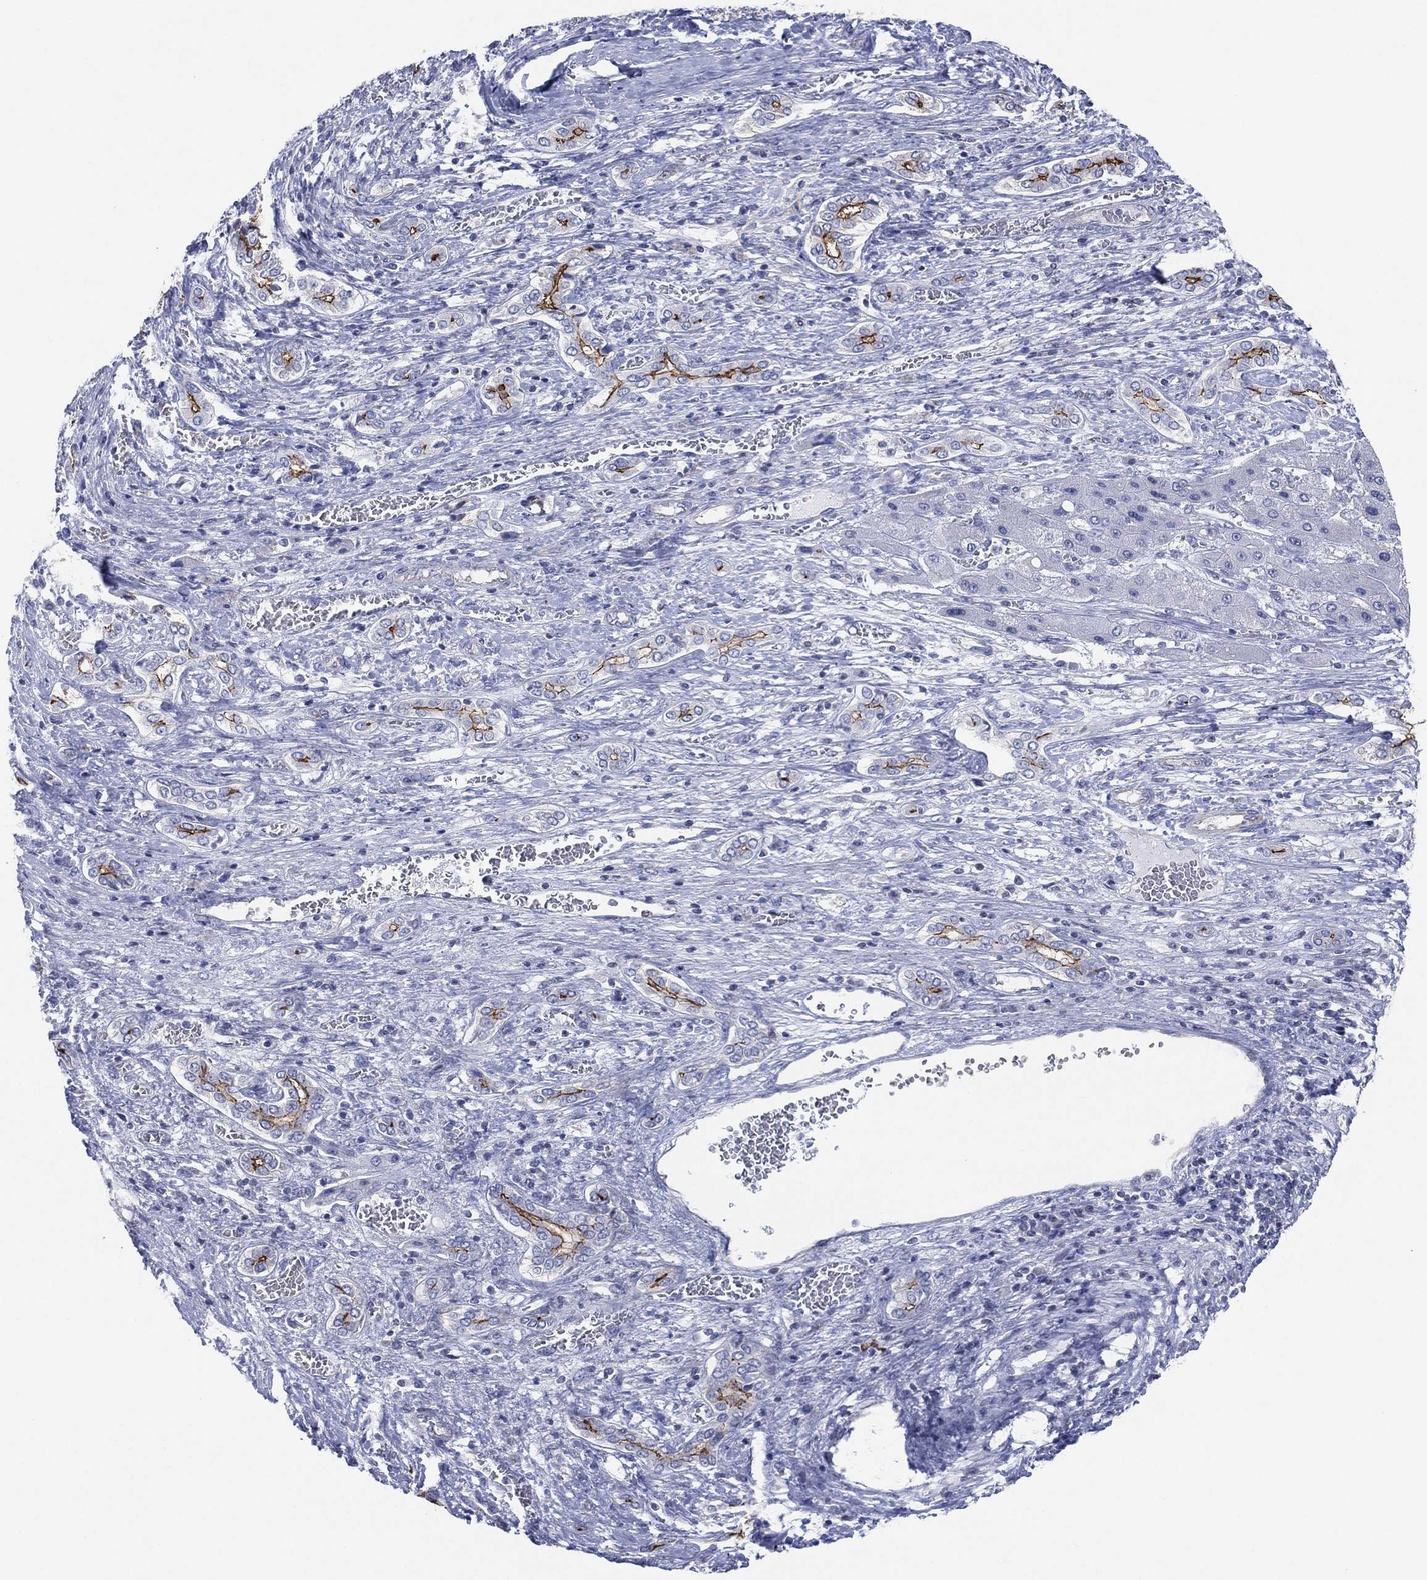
{"staining": {"intensity": "strong", "quantity": "<25%", "location": "cytoplasmic/membranous"}, "tissue": "liver cancer", "cell_type": "Tumor cells", "image_type": "cancer", "snomed": [{"axis": "morphology", "description": "Carcinoma, Hepatocellular, NOS"}, {"axis": "topography", "description": "Liver"}], "caption": "A medium amount of strong cytoplasmic/membranous staining is identified in about <25% of tumor cells in hepatocellular carcinoma (liver) tissue.", "gene": "CFTR", "patient": {"sex": "male", "age": 70}}